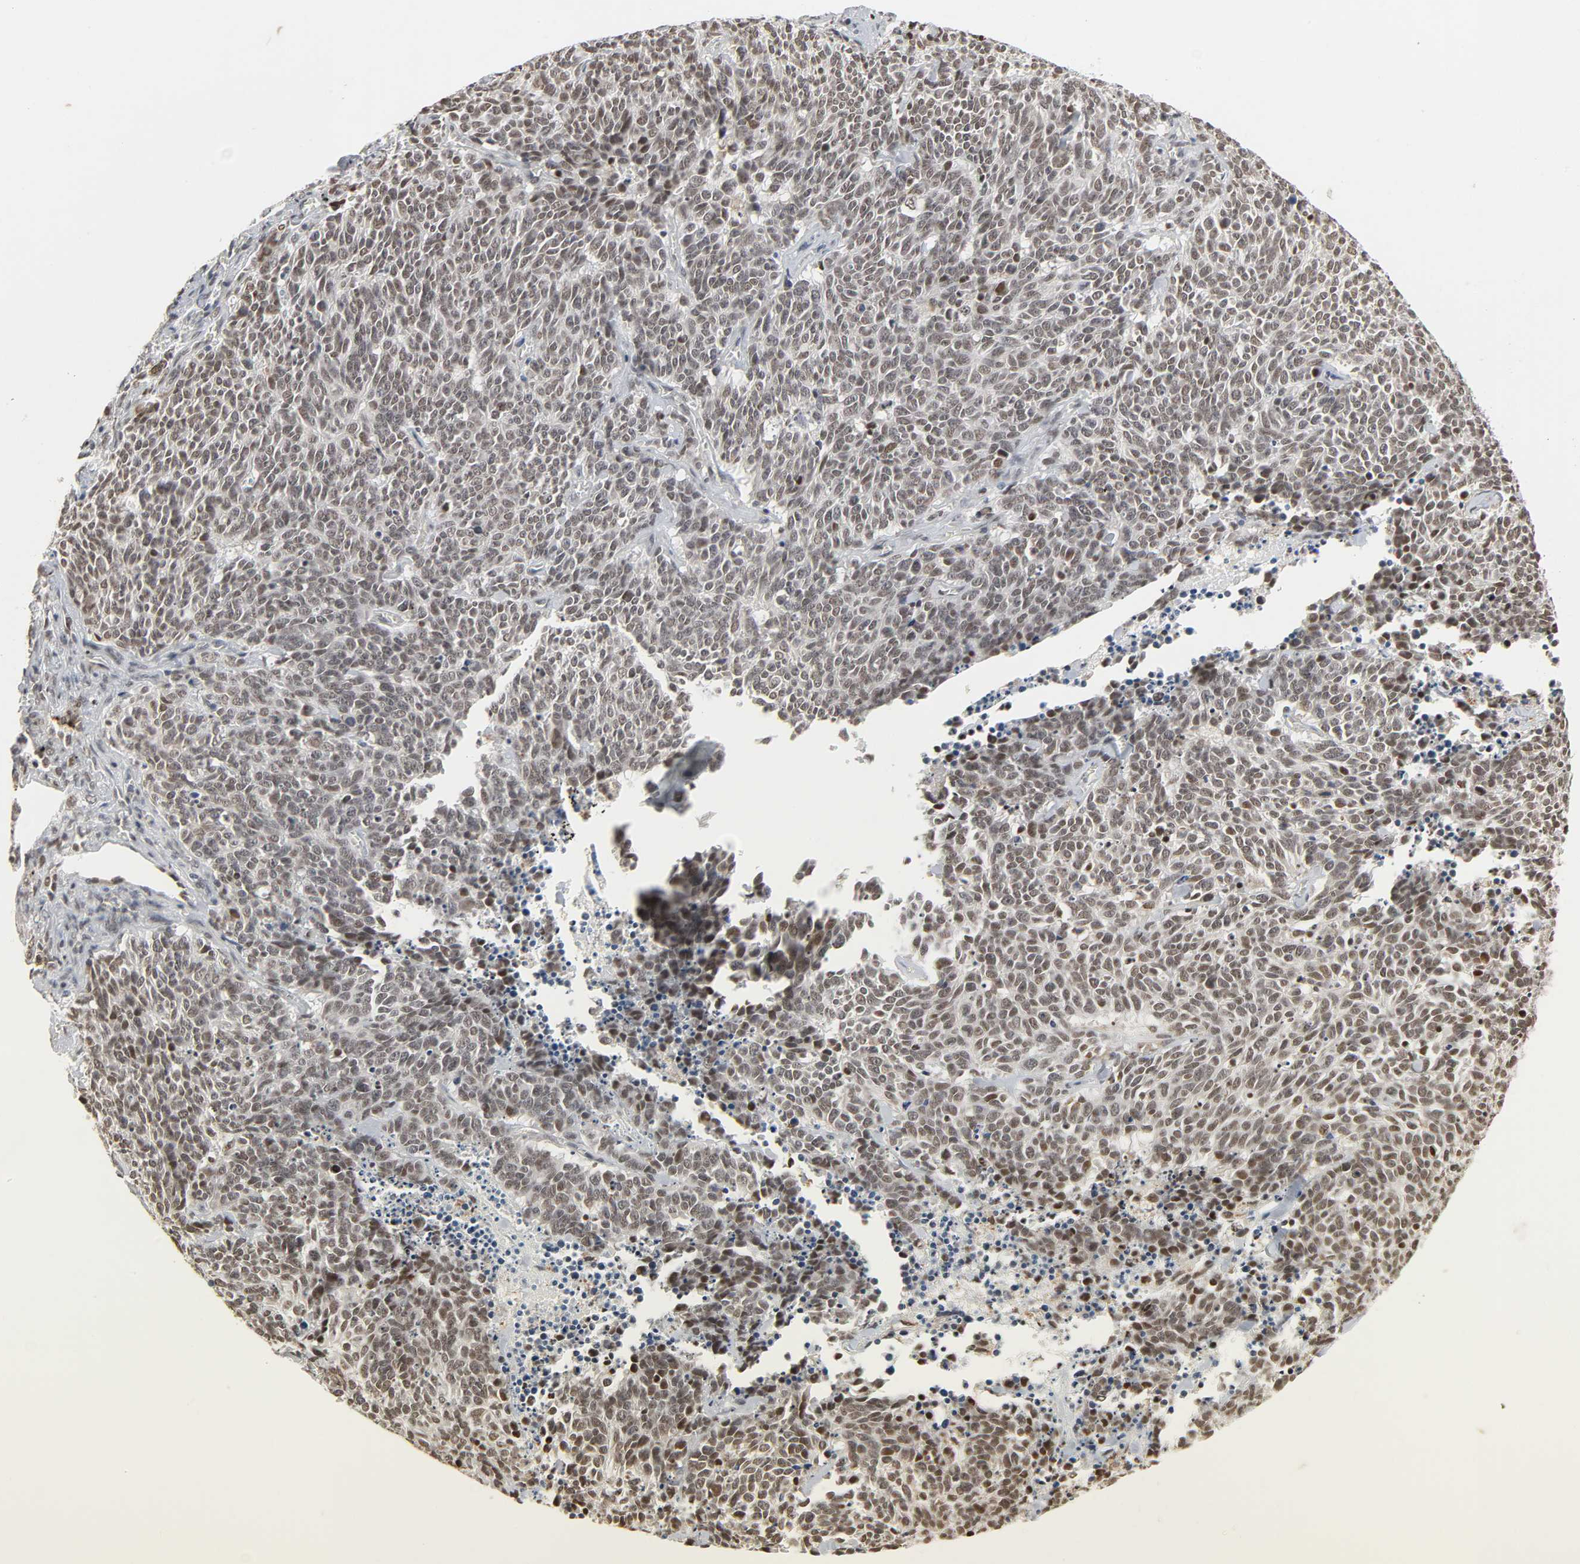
{"staining": {"intensity": "weak", "quantity": "25%-75%", "location": "nuclear"}, "tissue": "lung cancer", "cell_type": "Tumor cells", "image_type": "cancer", "snomed": [{"axis": "morphology", "description": "Neoplasm, malignant, NOS"}, {"axis": "topography", "description": "Lung"}], "caption": "DAB (3,3'-diaminobenzidine) immunohistochemical staining of malignant neoplasm (lung) displays weak nuclear protein positivity in about 25%-75% of tumor cells.", "gene": "DAZAP1", "patient": {"sex": "female", "age": 58}}